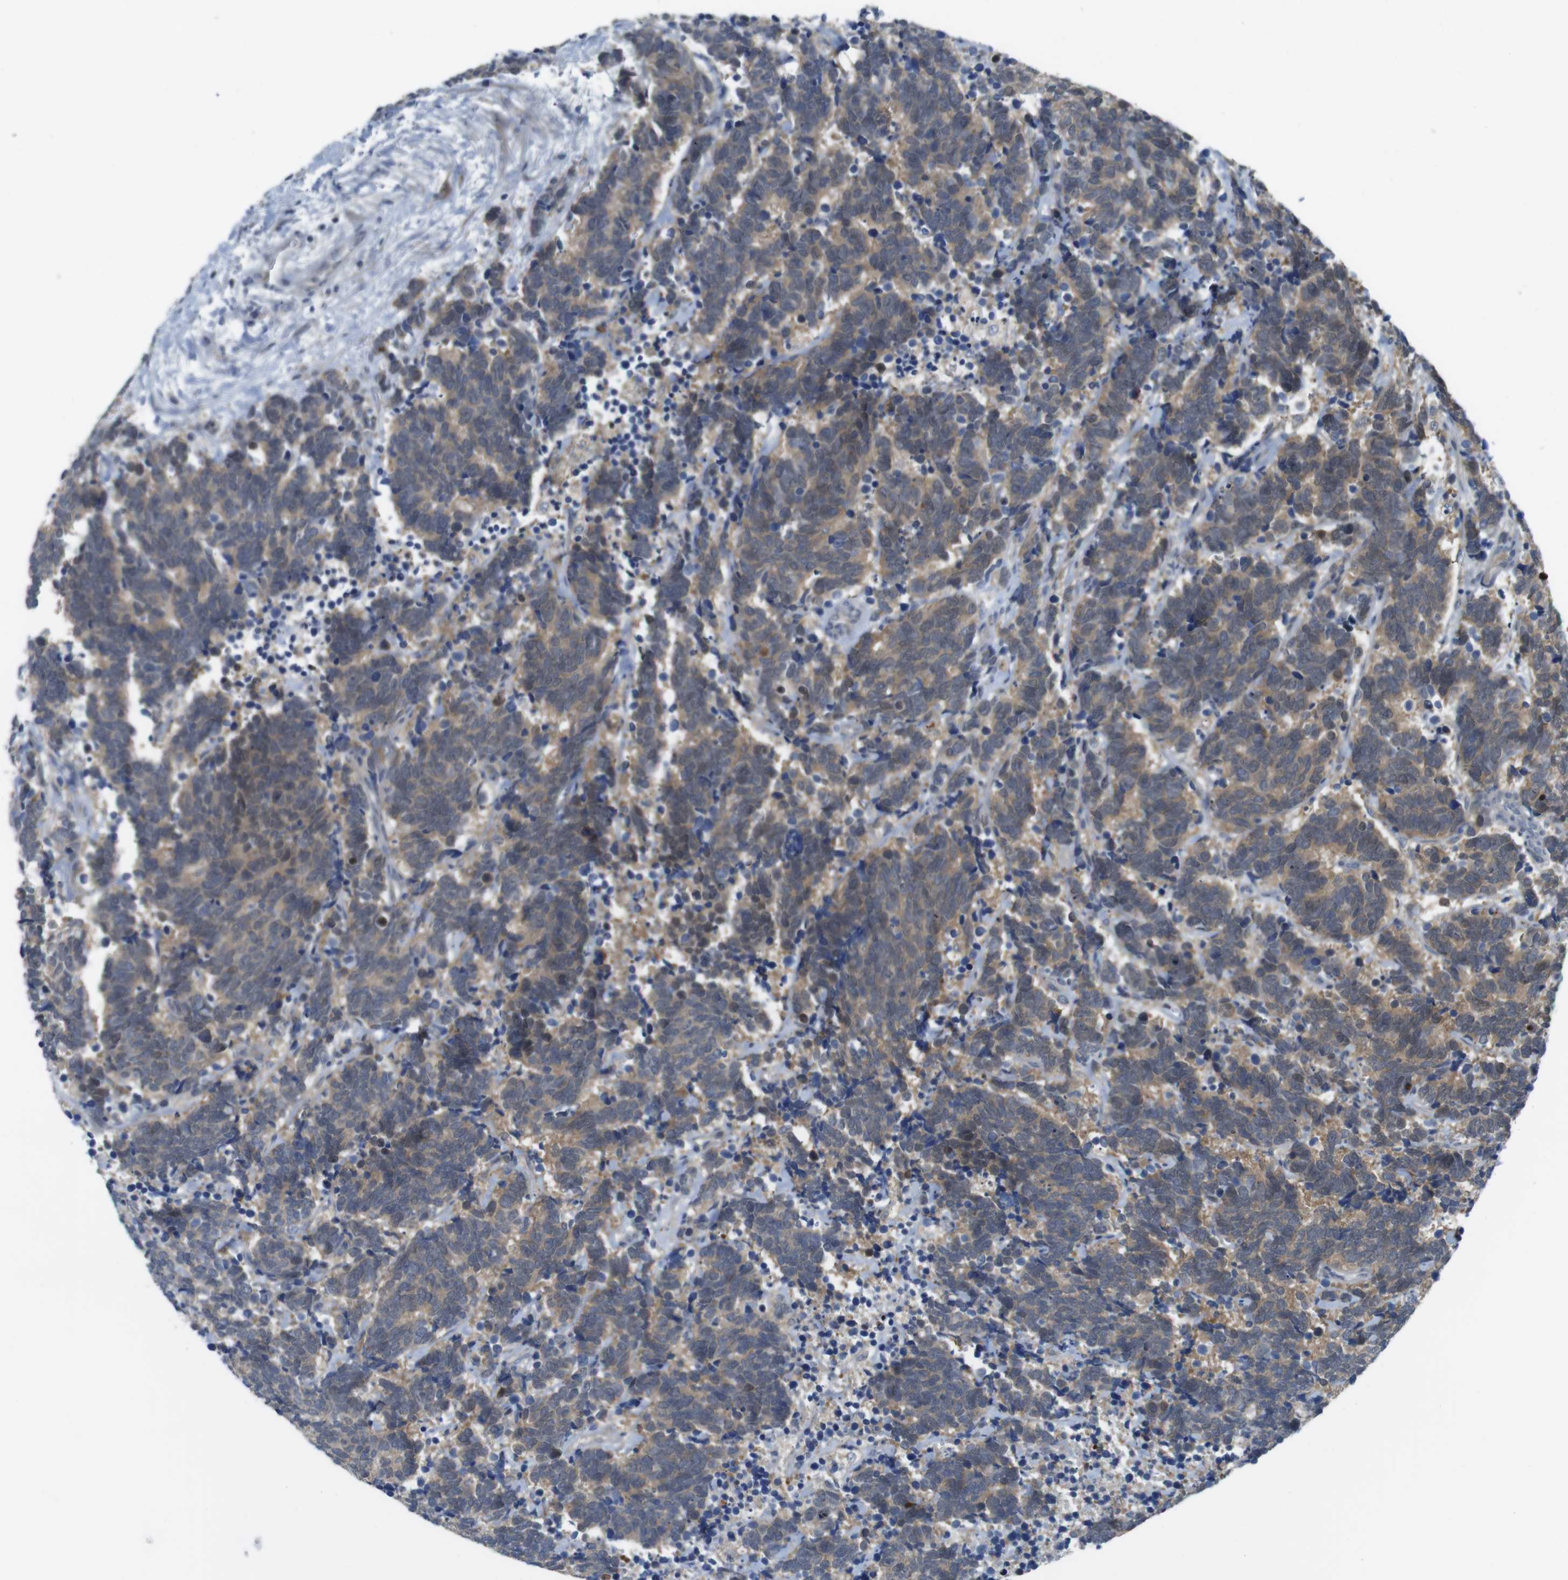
{"staining": {"intensity": "moderate", "quantity": ">75%", "location": "cytoplasmic/membranous"}, "tissue": "carcinoid", "cell_type": "Tumor cells", "image_type": "cancer", "snomed": [{"axis": "morphology", "description": "Carcinoma, NOS"}, {"axis": "morphology", "description": "Carcinoid, malignant, NOS"}, {"axis": "topography", "description": "Urinary bladder"}], "caption": "IHC staining of carcinoid (malignant), which demonstrates medium levels of moderate cytoplasmic/membranous staining in approximately >75% of tumor cells indicating moderate cytoplasmic/membranous protein positivity. The staining was performed using DAB (brown) for protein detection and nuclei were counterstained in hematoxylin (blue).", "gene": "CASP2", "patient": {"sex": "male", "age": 57}}